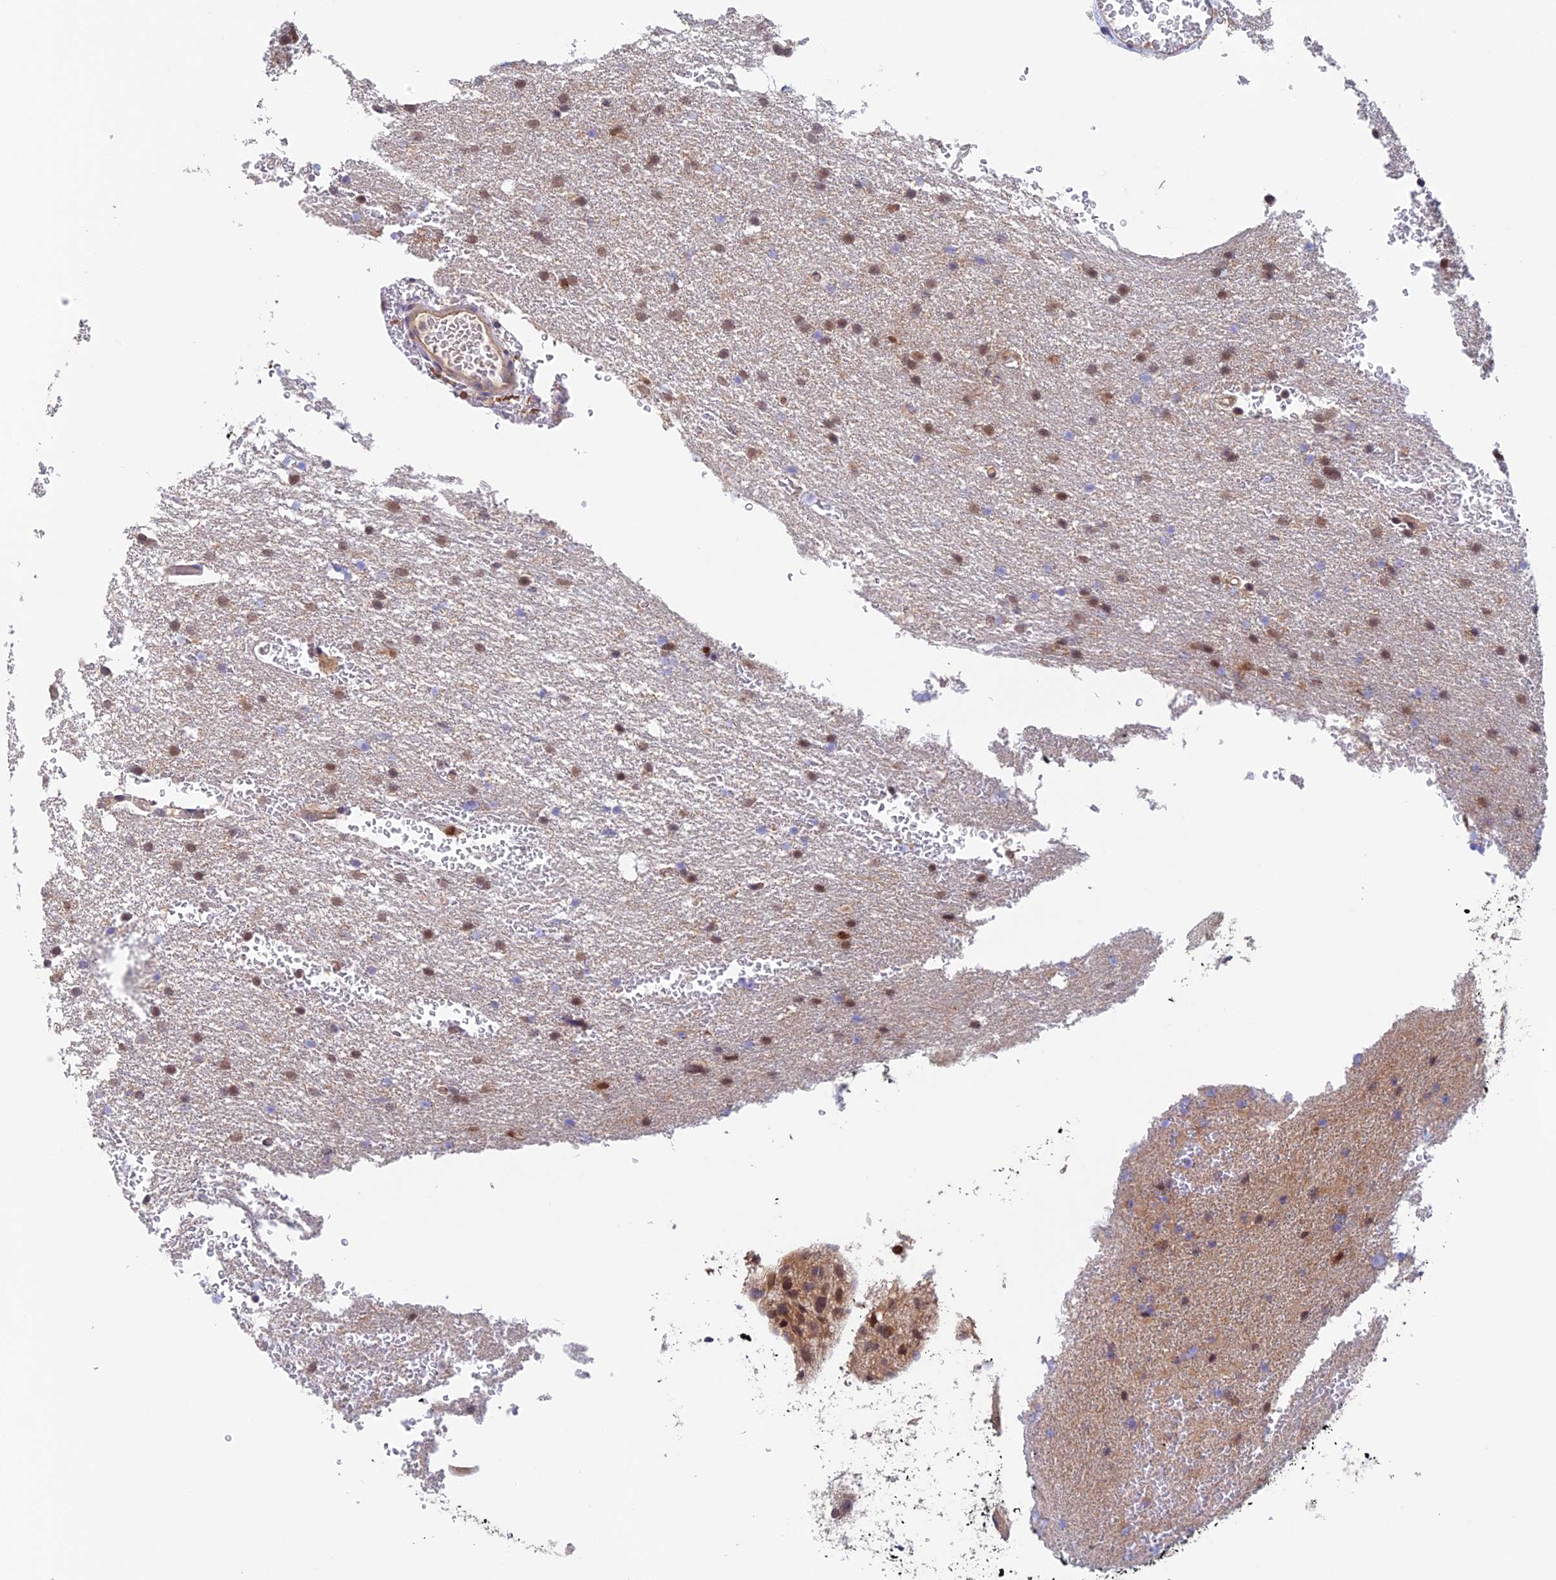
{"staining": {"intensity": "moderate", "quantity": ">75%", "location": "cytoplasmic/membranous"}, "tissue": "glioma", "cell_type": "Tumor cells", "image_type": "cancer", "snomed": [{"axis": "morphology", "description": "Glioma, malignant, High grade"}, {"axis": "topography", "description": "Cerebral cortex"}], "caption": "Immunohistochemical staining of glioma demonstrates medium levels of moderate cytoplasmic/membranous protein staining in approximately >75% of tumor cells.", "gene": "NUDT16L1", "patient": {"sex": "female", "age": 36}}